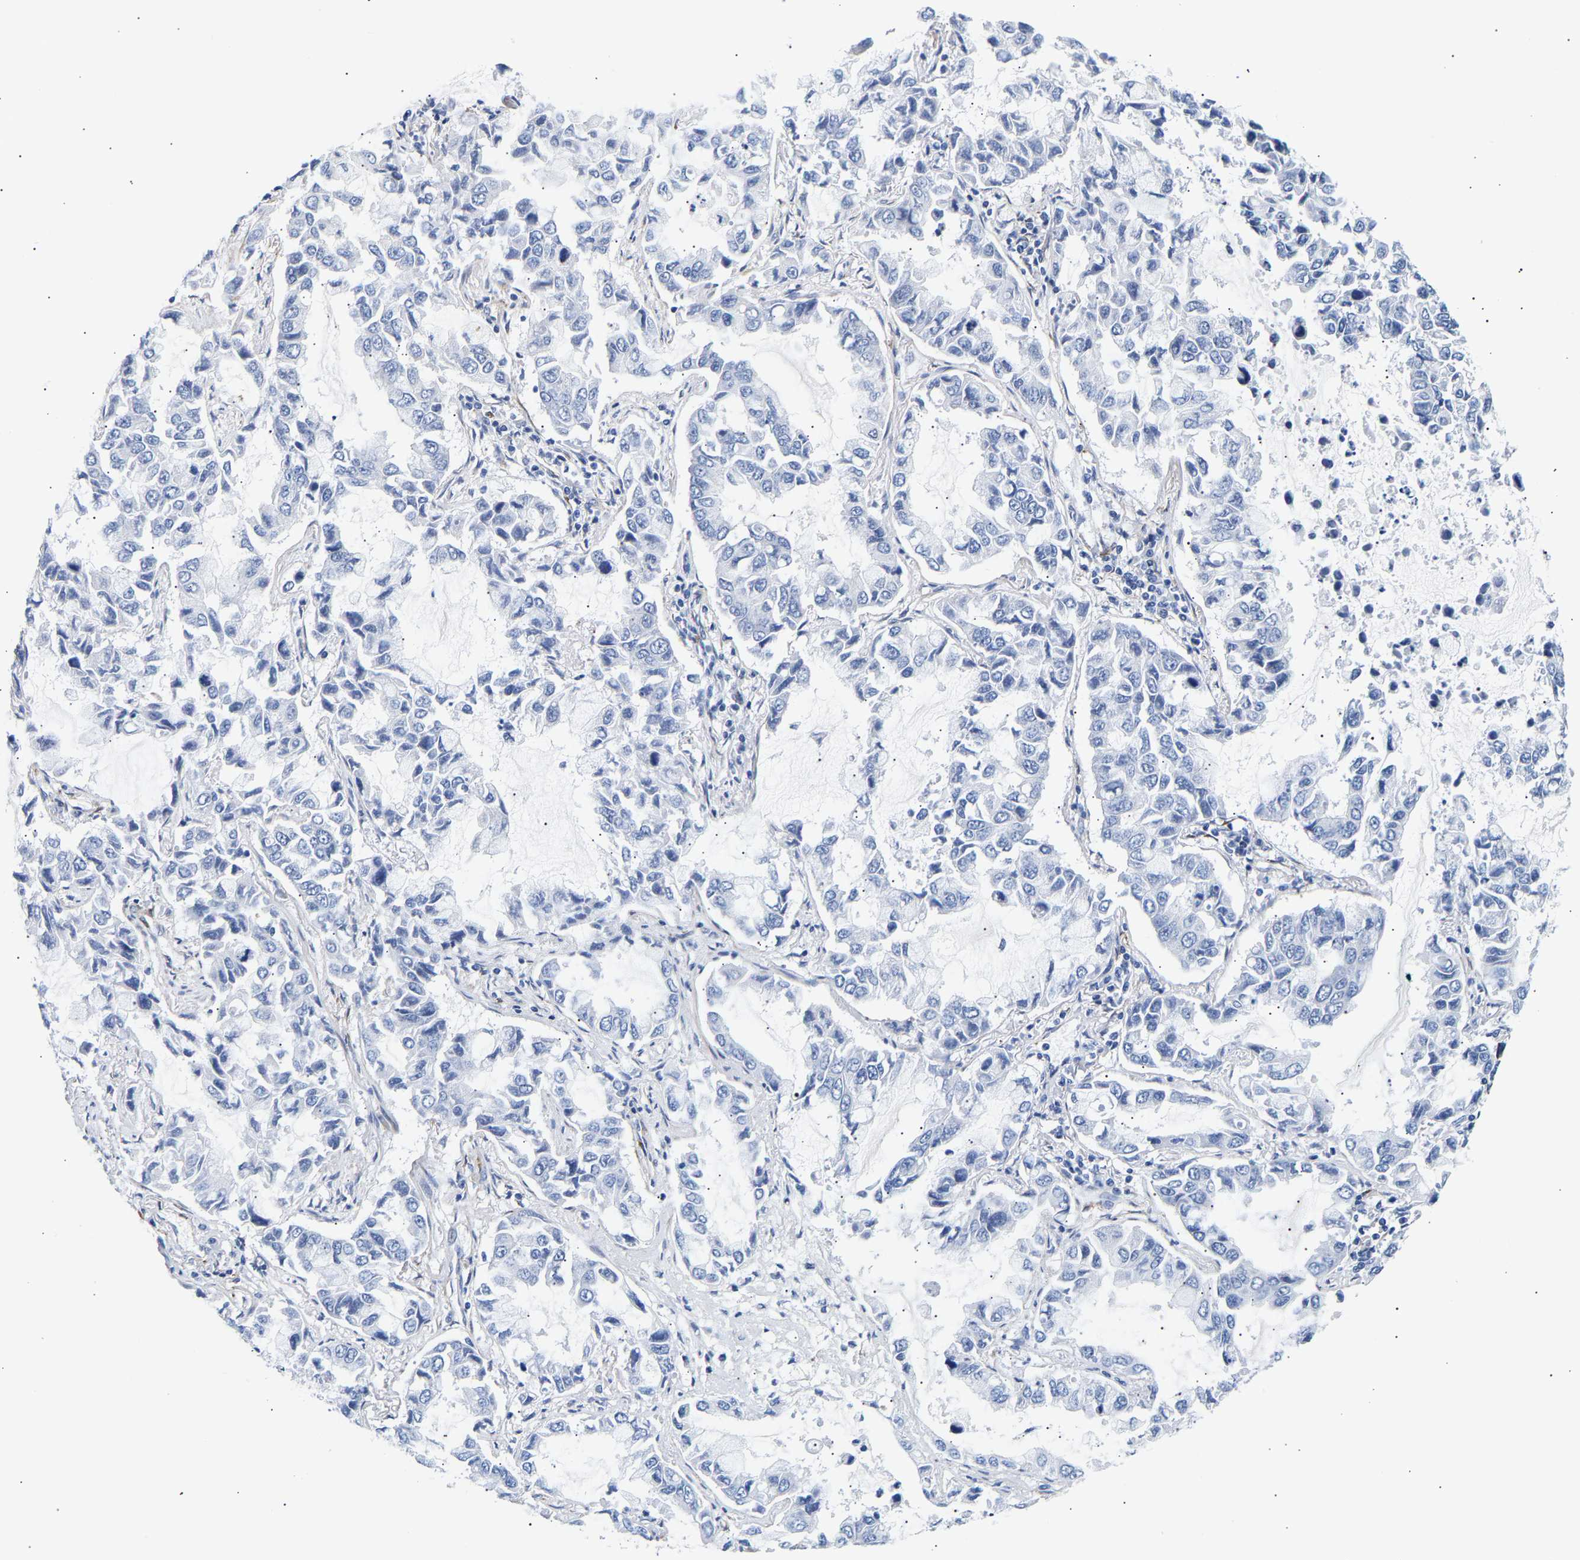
{"staining": {"intensity": "negative", "quantity": "none", "location": "none"}, "tissue": "lung cancer", "cell_type": "Tumor cells", "image_type": "cancer", "snomed": [{"axis": "morphology", "description": "Adenocarcinoma, NOS"}, {"axis": "topography", "description": "Lung"}], "caption": "The immunohistochemistry (IHC) micrograph has no significant staining in tumor cells of lung cancer tissue.", "gene": "IGFBP7", "patient": {"sex": "male", "age": 64}}